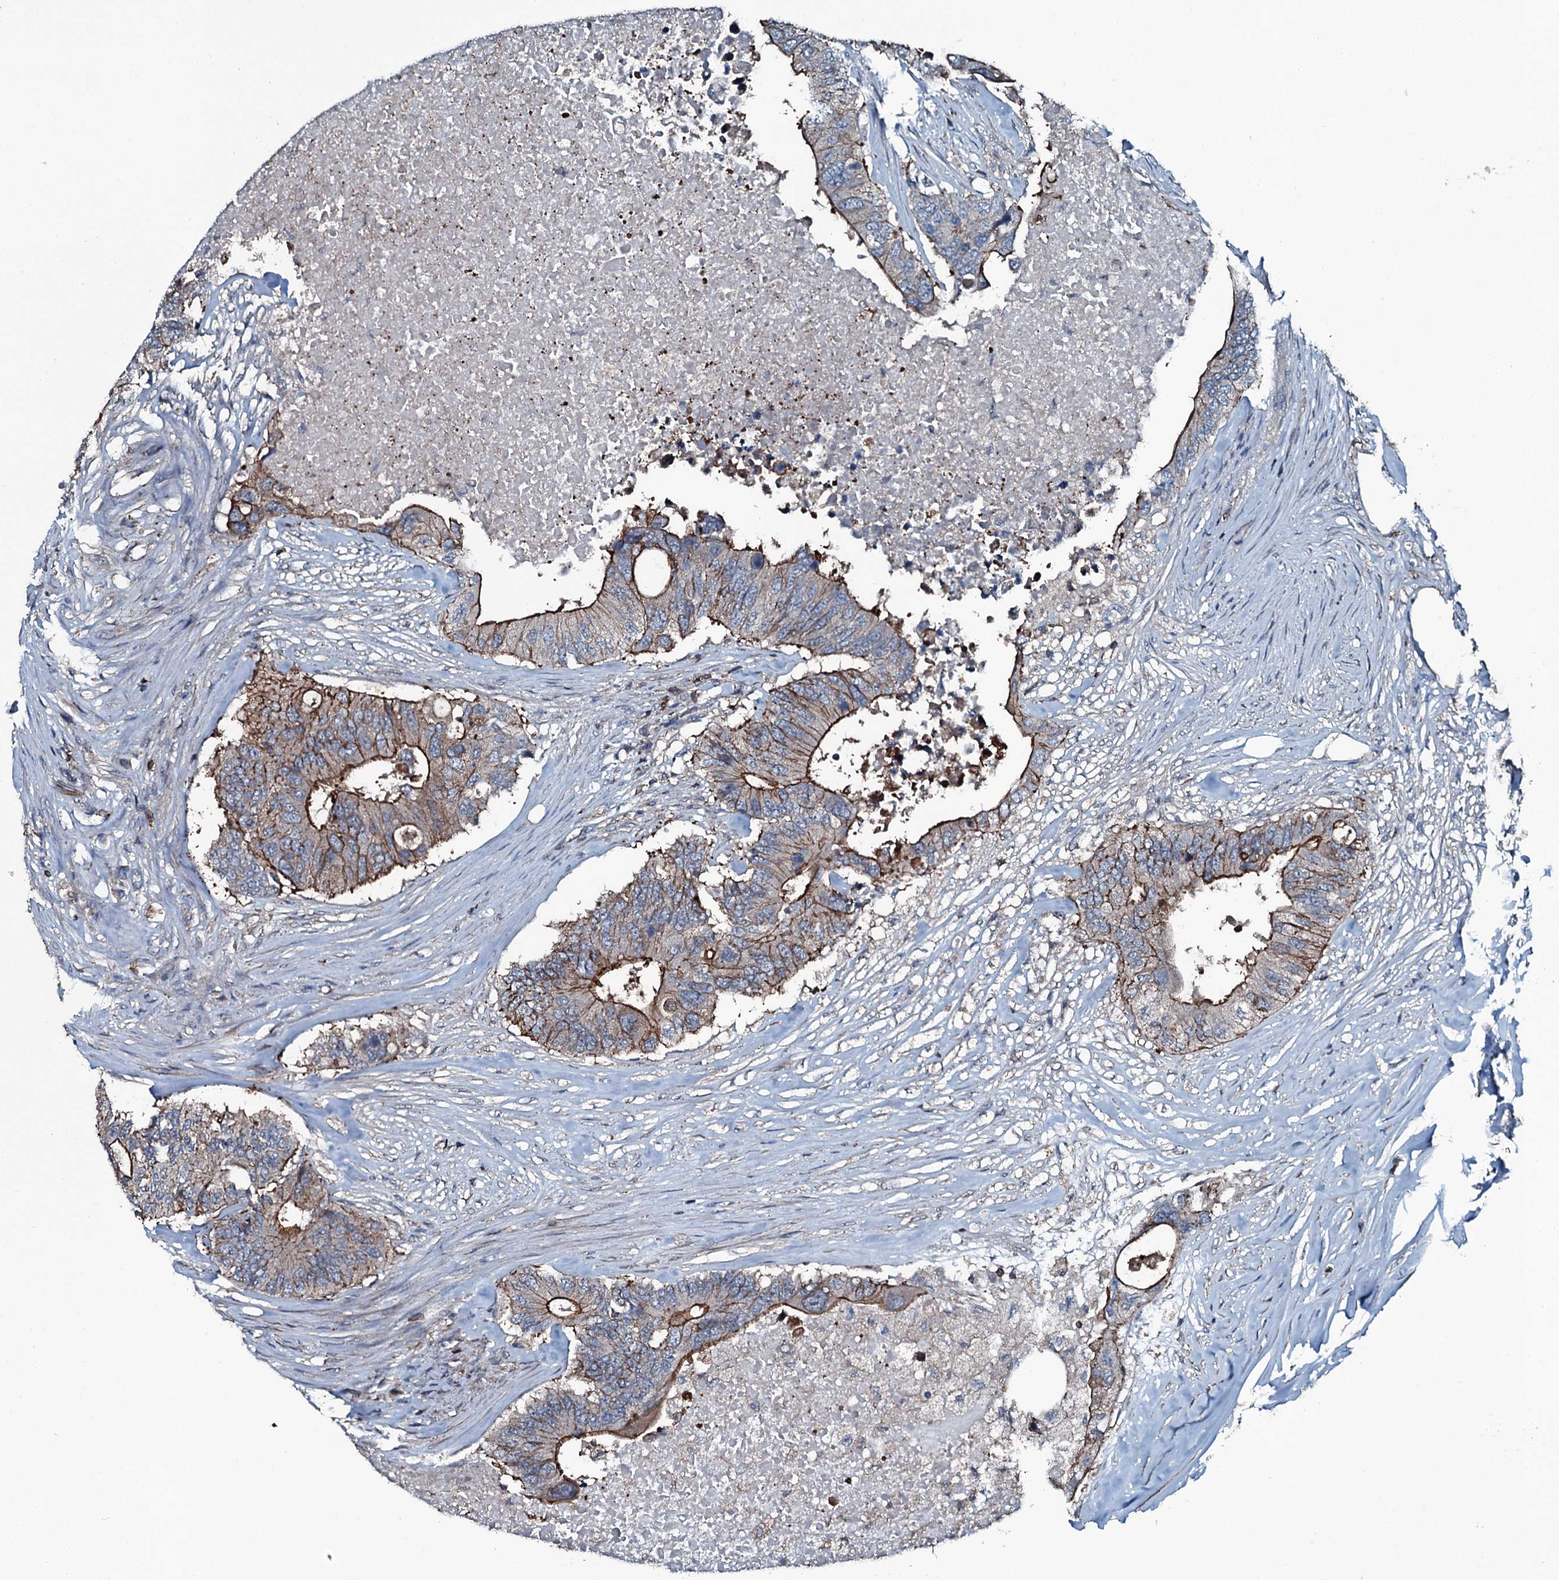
{"staining": {"intensity": "strong", "quantity": ">75%", "location": "cytoplasmic/membranous"}, "tissue": "colorectal cancer", "cell_type": "Tumor cells", "image_type": "cancer", "snomed": [{"axis": "morphology", "description": "Adenocarcinoma, NOS"}, {"axis": "topography", "description": "Colon"}], "caption": "Colorectal cancer (adenocarcinoma) was stained to show a protein in brown. There is high levels of strong cytoplasmic/membranous expression in approximately >75% of tumor cells.", "gene": "SLC25A38", "patient": {"sex": "male", "age": 71}}